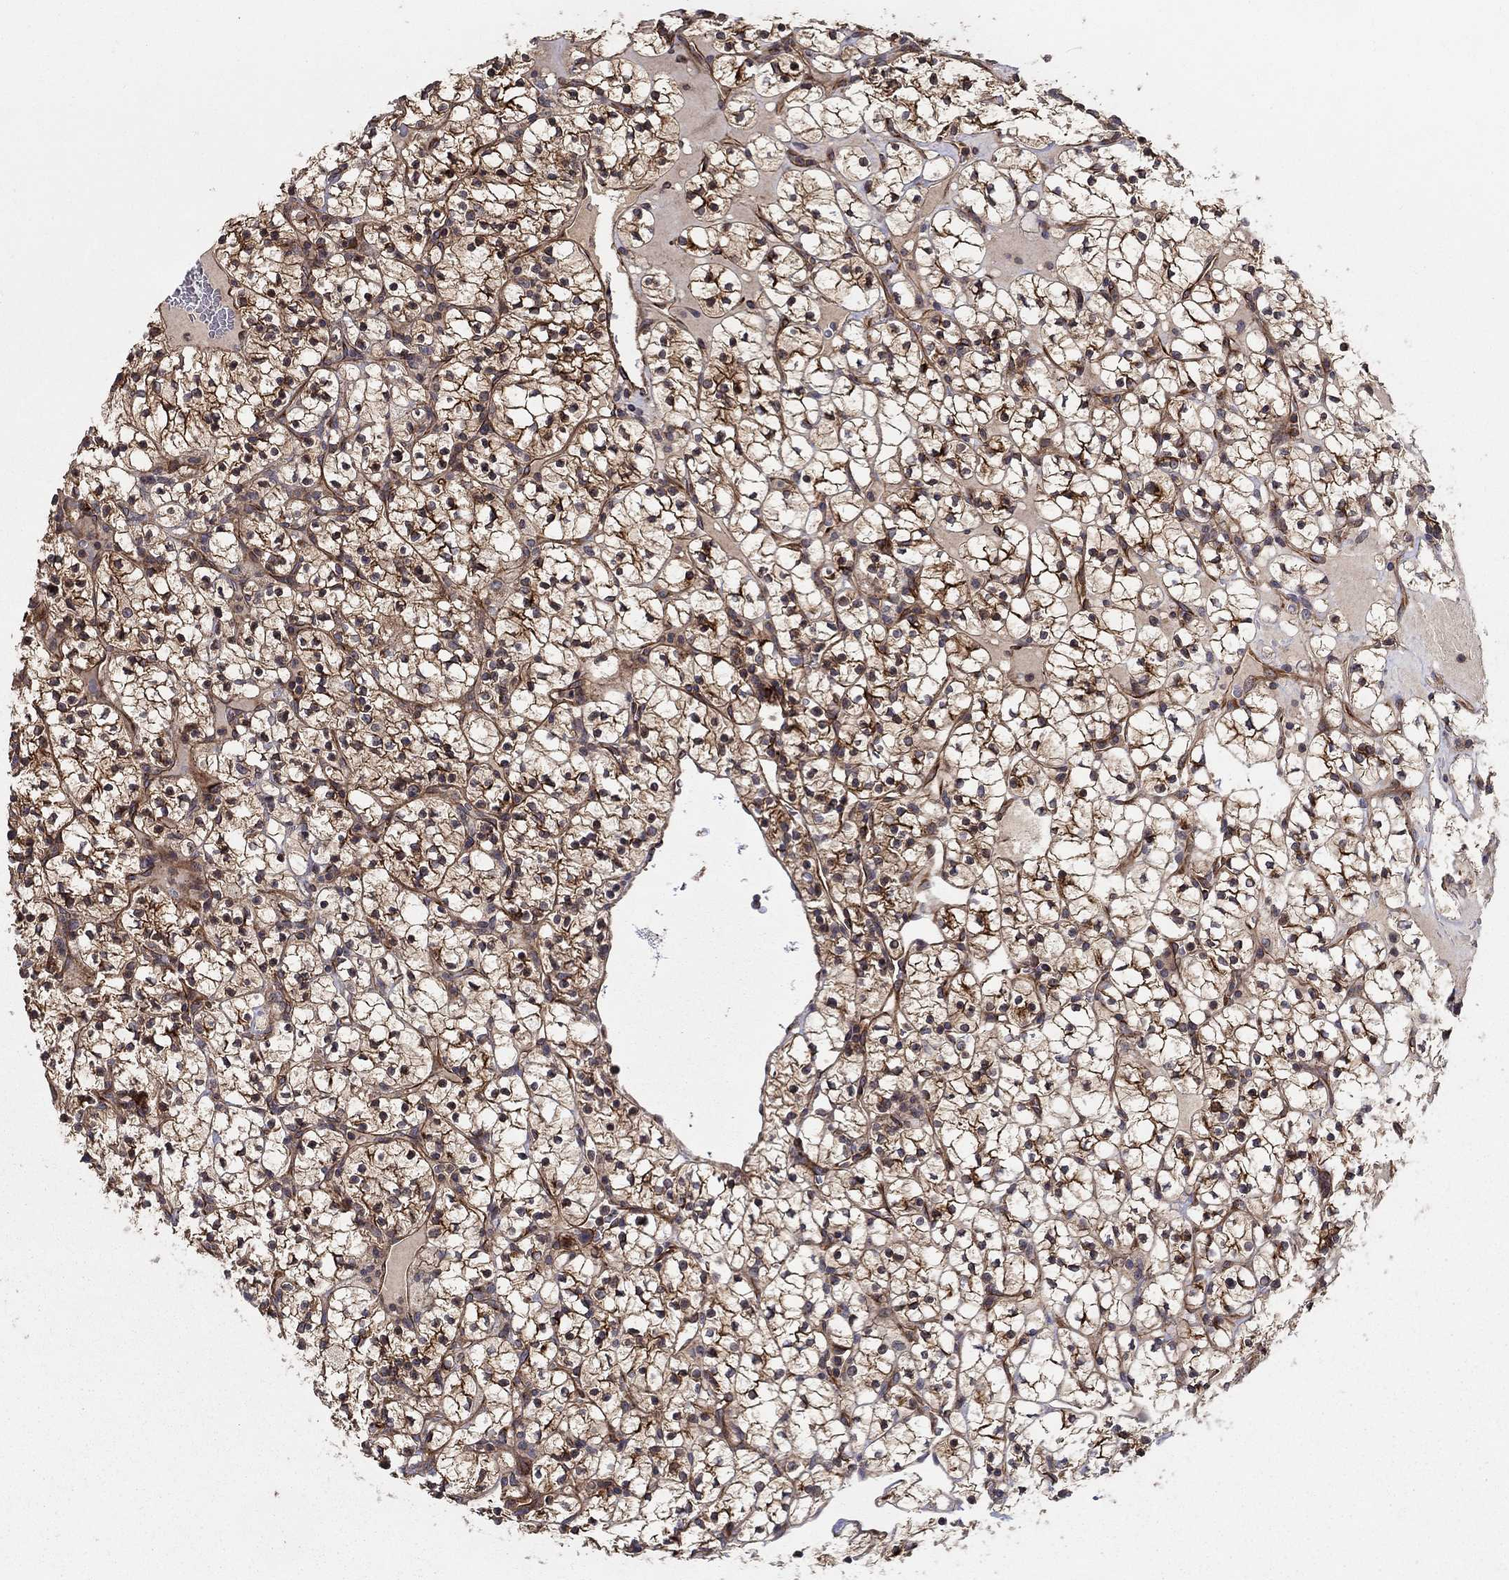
{"staining": {"intensity": "strong", "quantity": "25%-75%", "location": "cytoplasmic/membranous"}, "tissue": "renal cancer", "cell_type": "Tumor cells", "image_type": "cancer", "snomed": [{"axis": "morphology", "description": "Adenocarcinoma, NOS"}, {"axis": "topography", "description": "Kidney"}], "caption": "Immunohistochemical staining of human adenocarcinoma (renal) exhibits high levels of strong cytoplasmic/membranous protein positivity in about 25%-75% of tumor cells. Nuclei are stained in blue.", "gene": "BMERB1", "patient": {"sex": "female", "age": 89}}